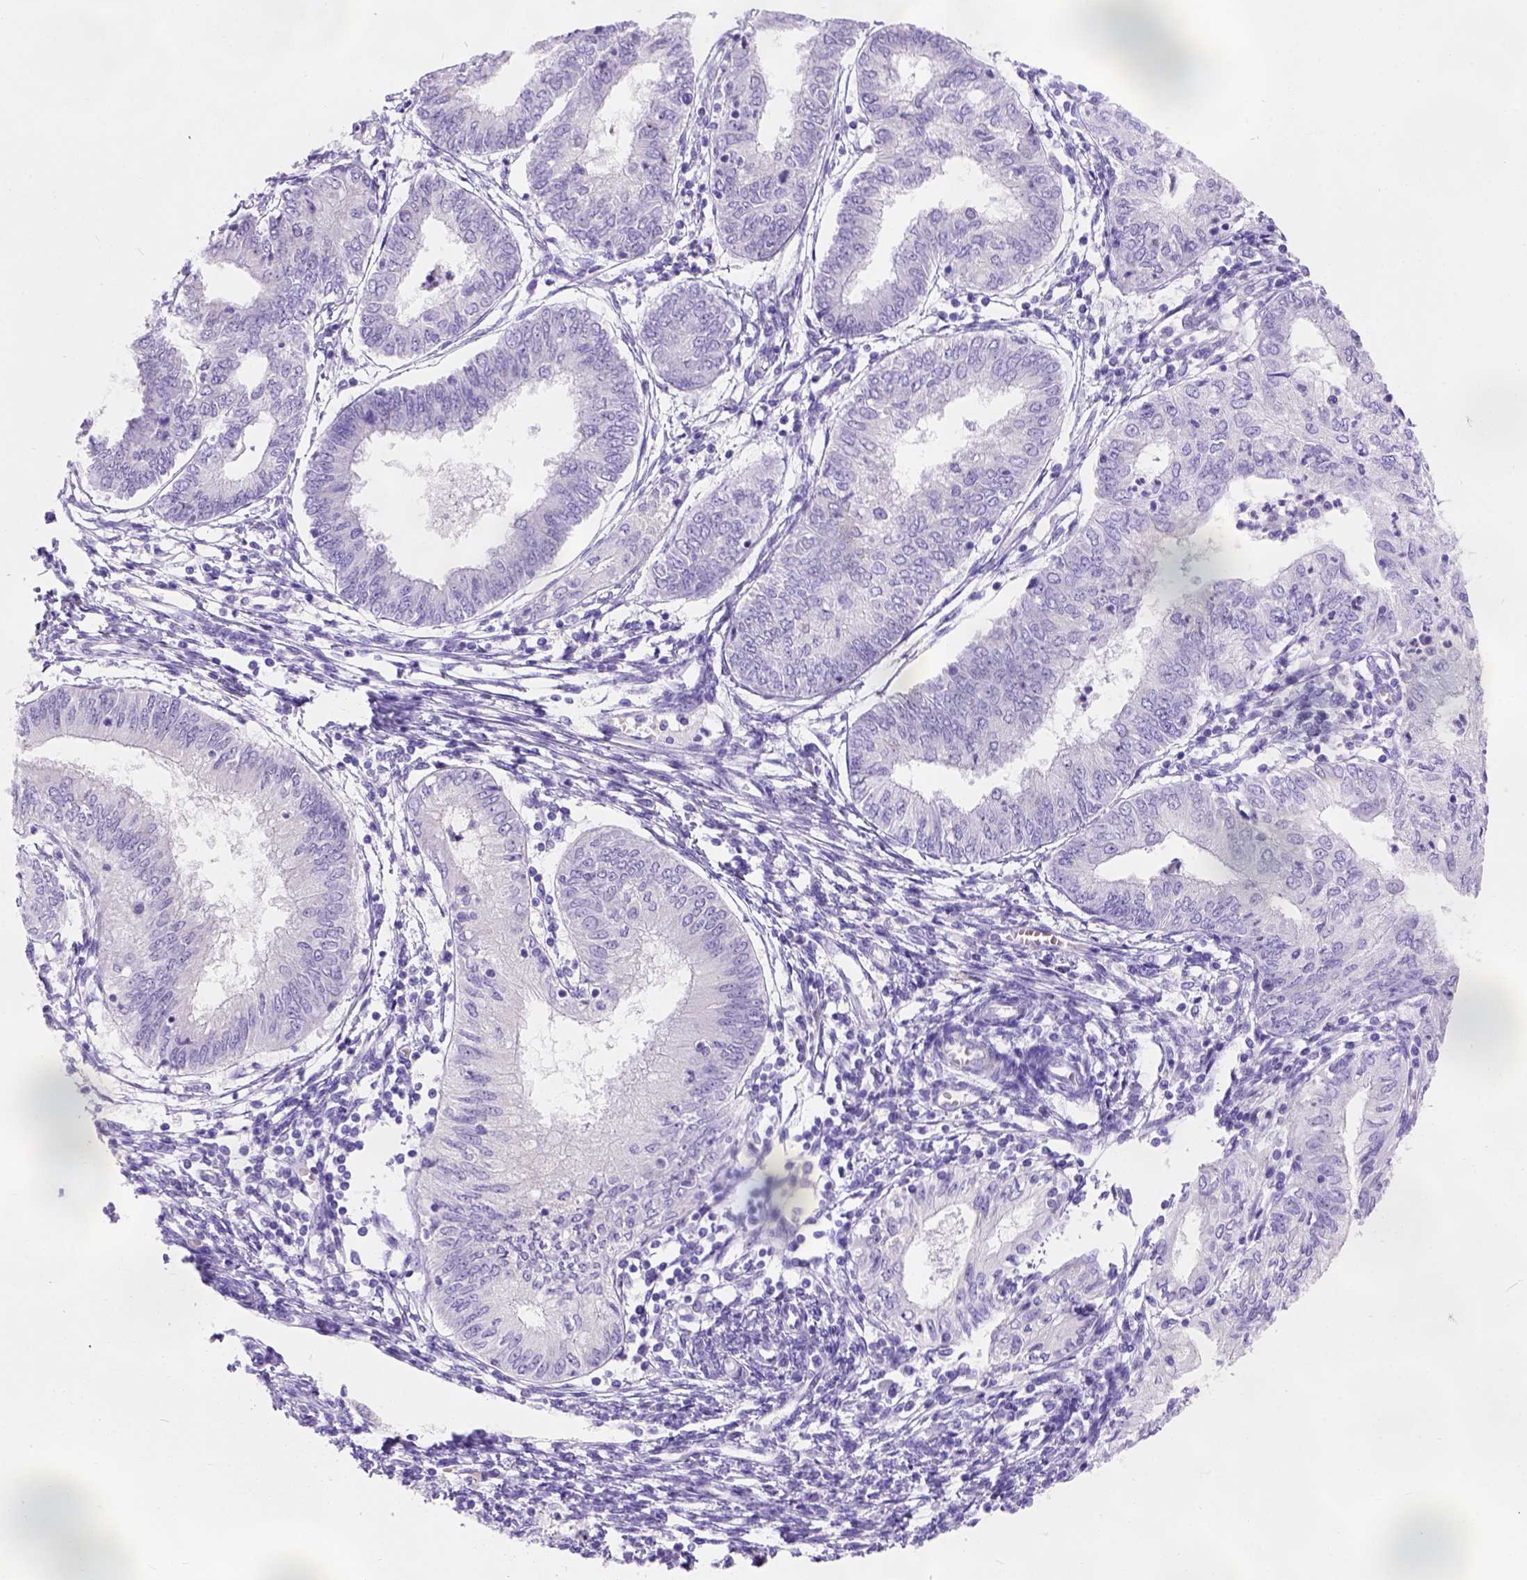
{"staining": {"intensity": "negative", "quantity": "none", "location": "none"}, "tissue": "endometrial cancer", "cell_type": "Tumor cells", "image_type": "cancer", "snomed": [{"axis": "morphology", "description": "Adenocarcinoma, NOS"}, {"axis": "topography", "description": "Endometrium"}], "caption": "DAB immunohistochemical staining of human endometrial cancer (adenocarcinoma) demonstrates no significant staining in tumor cells.", "gene": "PHF7", "patient": {"sex": "female", "age": 68}}